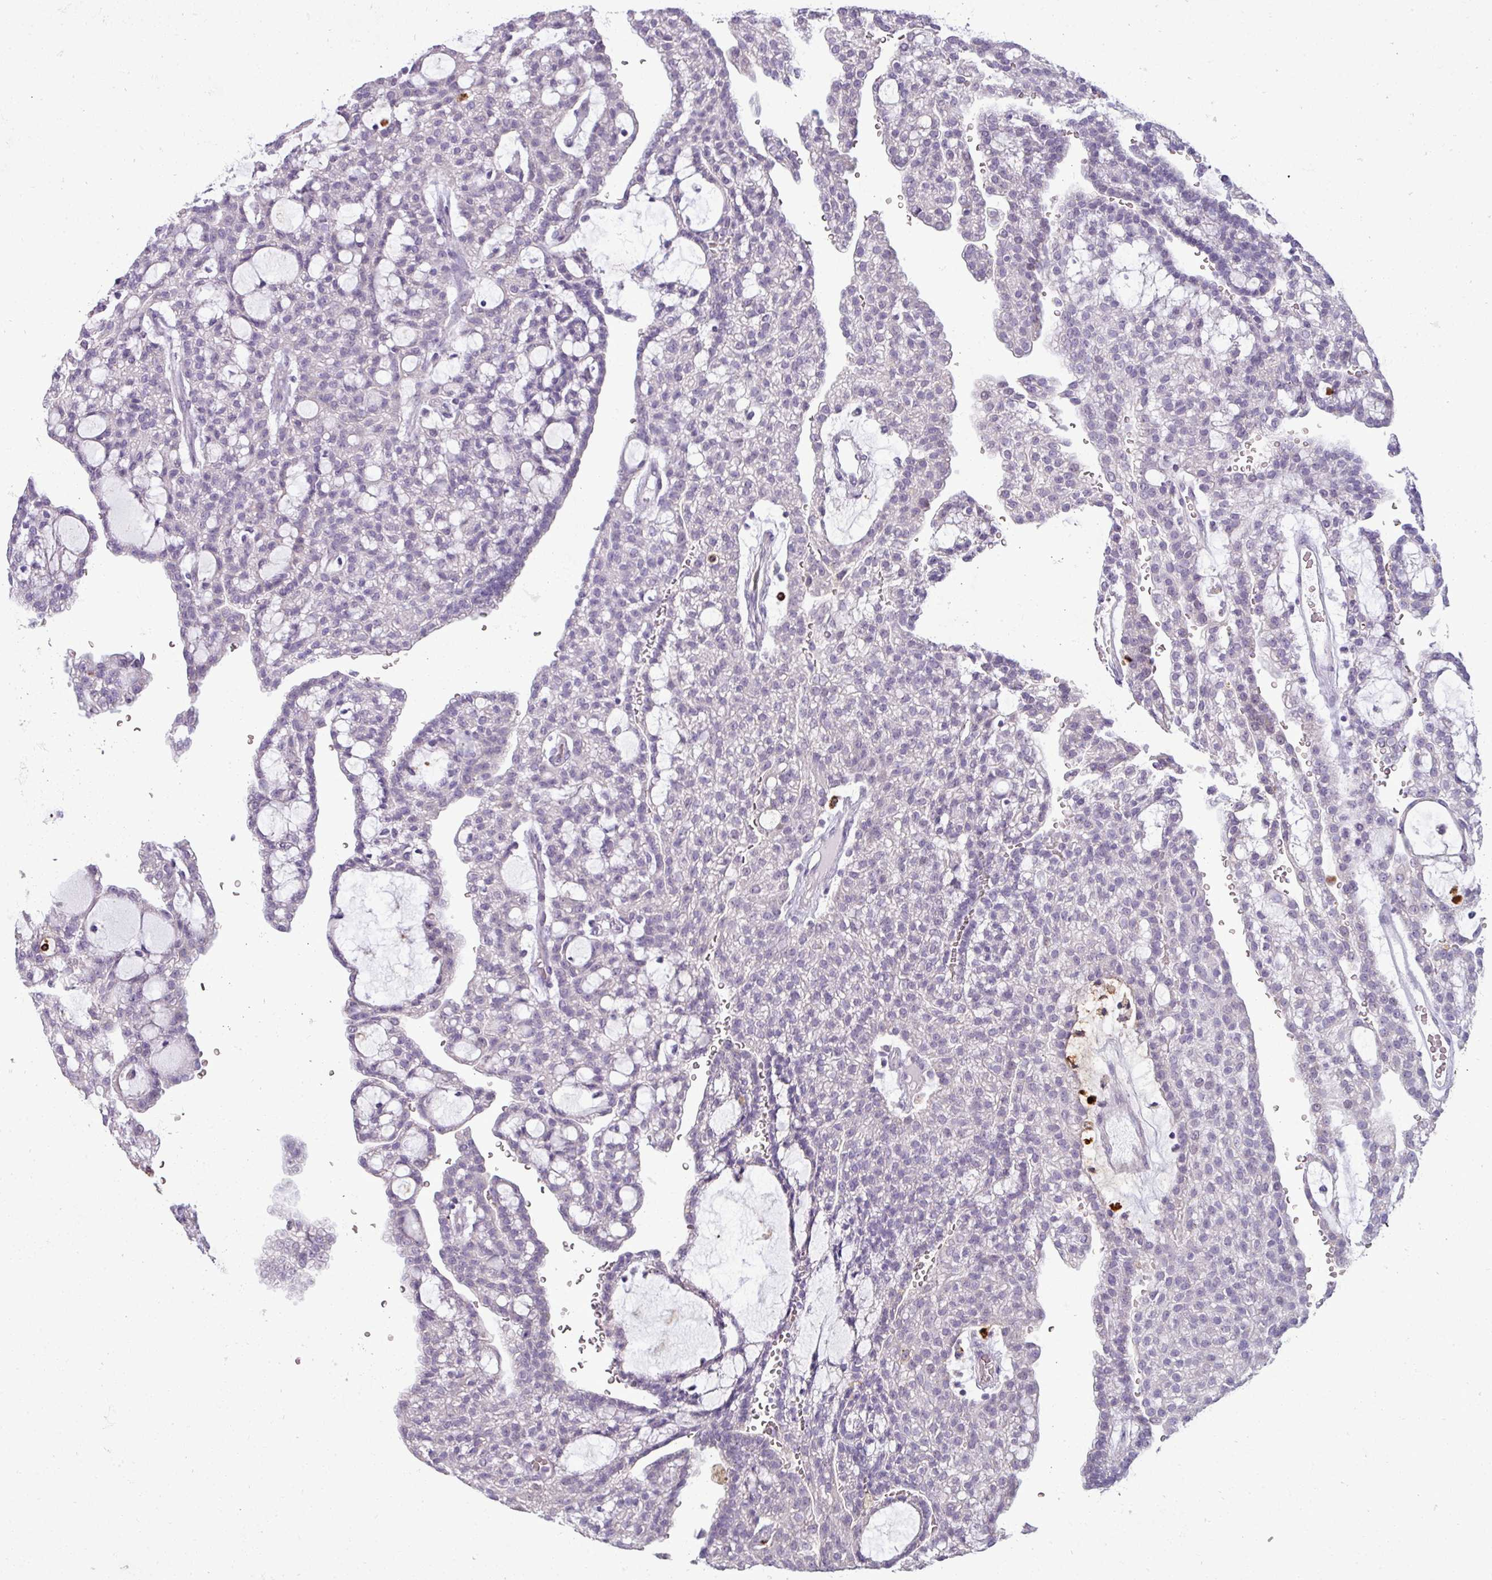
{"staining": {"intensity": "negative", "quantity": "none", "location": "none"}, "tissue": "renal cancer", "cell_type": "Tumor cells", "image_type": "cancer", "snomed": [{"axis": "morphology", "description": "Adenocarcinoma, NOS"}, {"axis": "topography", "description": "Kidney"}], "caption": "DAB (3,3'-diaminobenzidine) immunohistochemical staining of human adenocarcinoma (renal) shows no significant expression in tumor cells. (Stains: DAB (3,3'-diaminobenzidine) IHC with hematoxylin counter stain, Microscopy: brightfield microscopy at high magnification).", "gene": "TRIM39", "patient": {"sex": "male", "age": 63}}